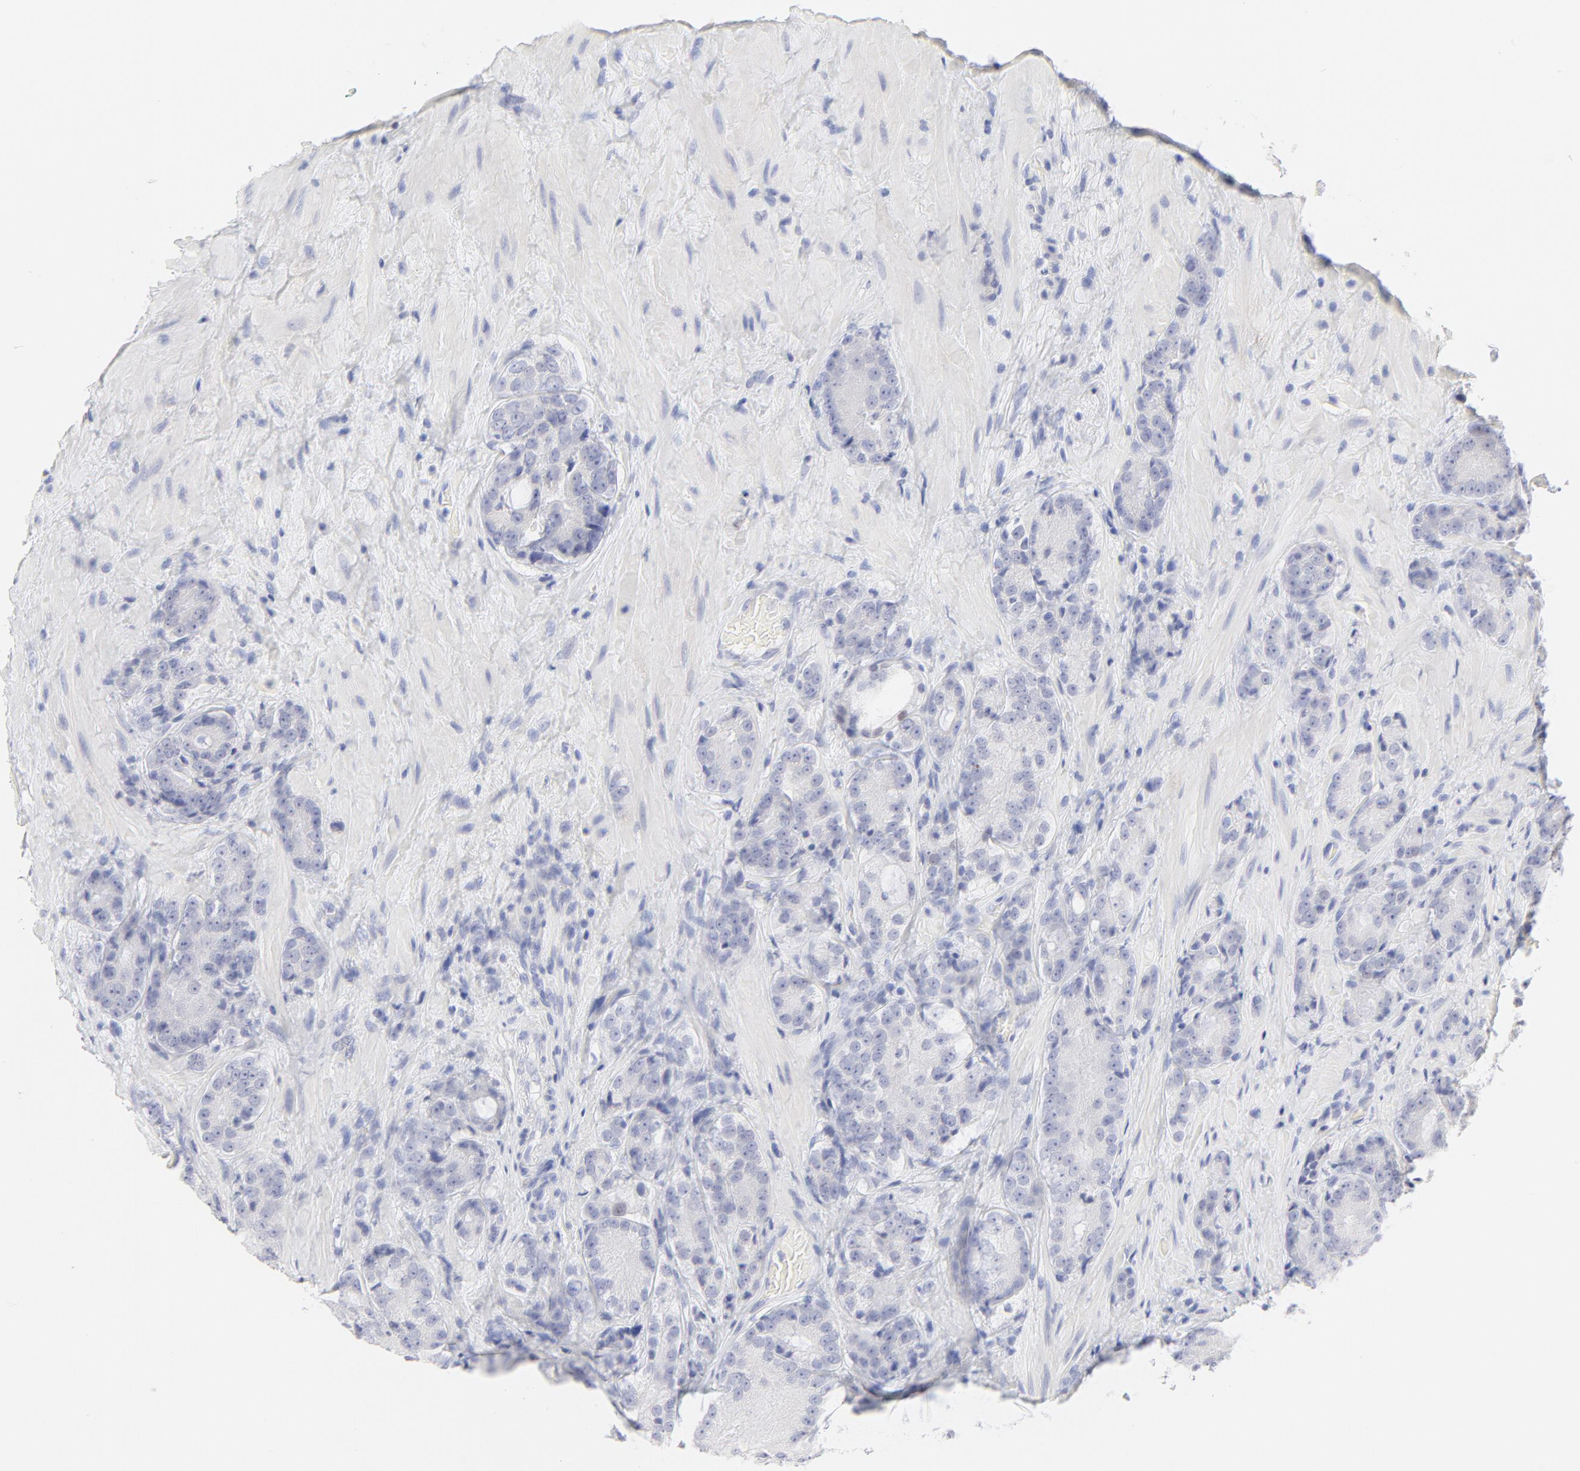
{"staining": {"intensity": "negative", "quantity": "none", "location": "none"}, "tissue": "prostate cancer", "cell_type": "Tumor cells", "image_type": "cancer", "snomed": [{"axis": "morphology", "description": "Adenocarcinoma, High grade"}, {"axis": "topography", "description": "Prostate"}], "caption": "The immunohistochemistry histopathology image has no significant positivity in tumor cells of adenocarcinoma (high-grade) (prostate) tissue. (DAB (3,3'-diaminobenzidine) immunohistochemistry with hematoxylin counter stain).", "gene": "ELF3", "patient": {"sex": "male", "age": 70}}